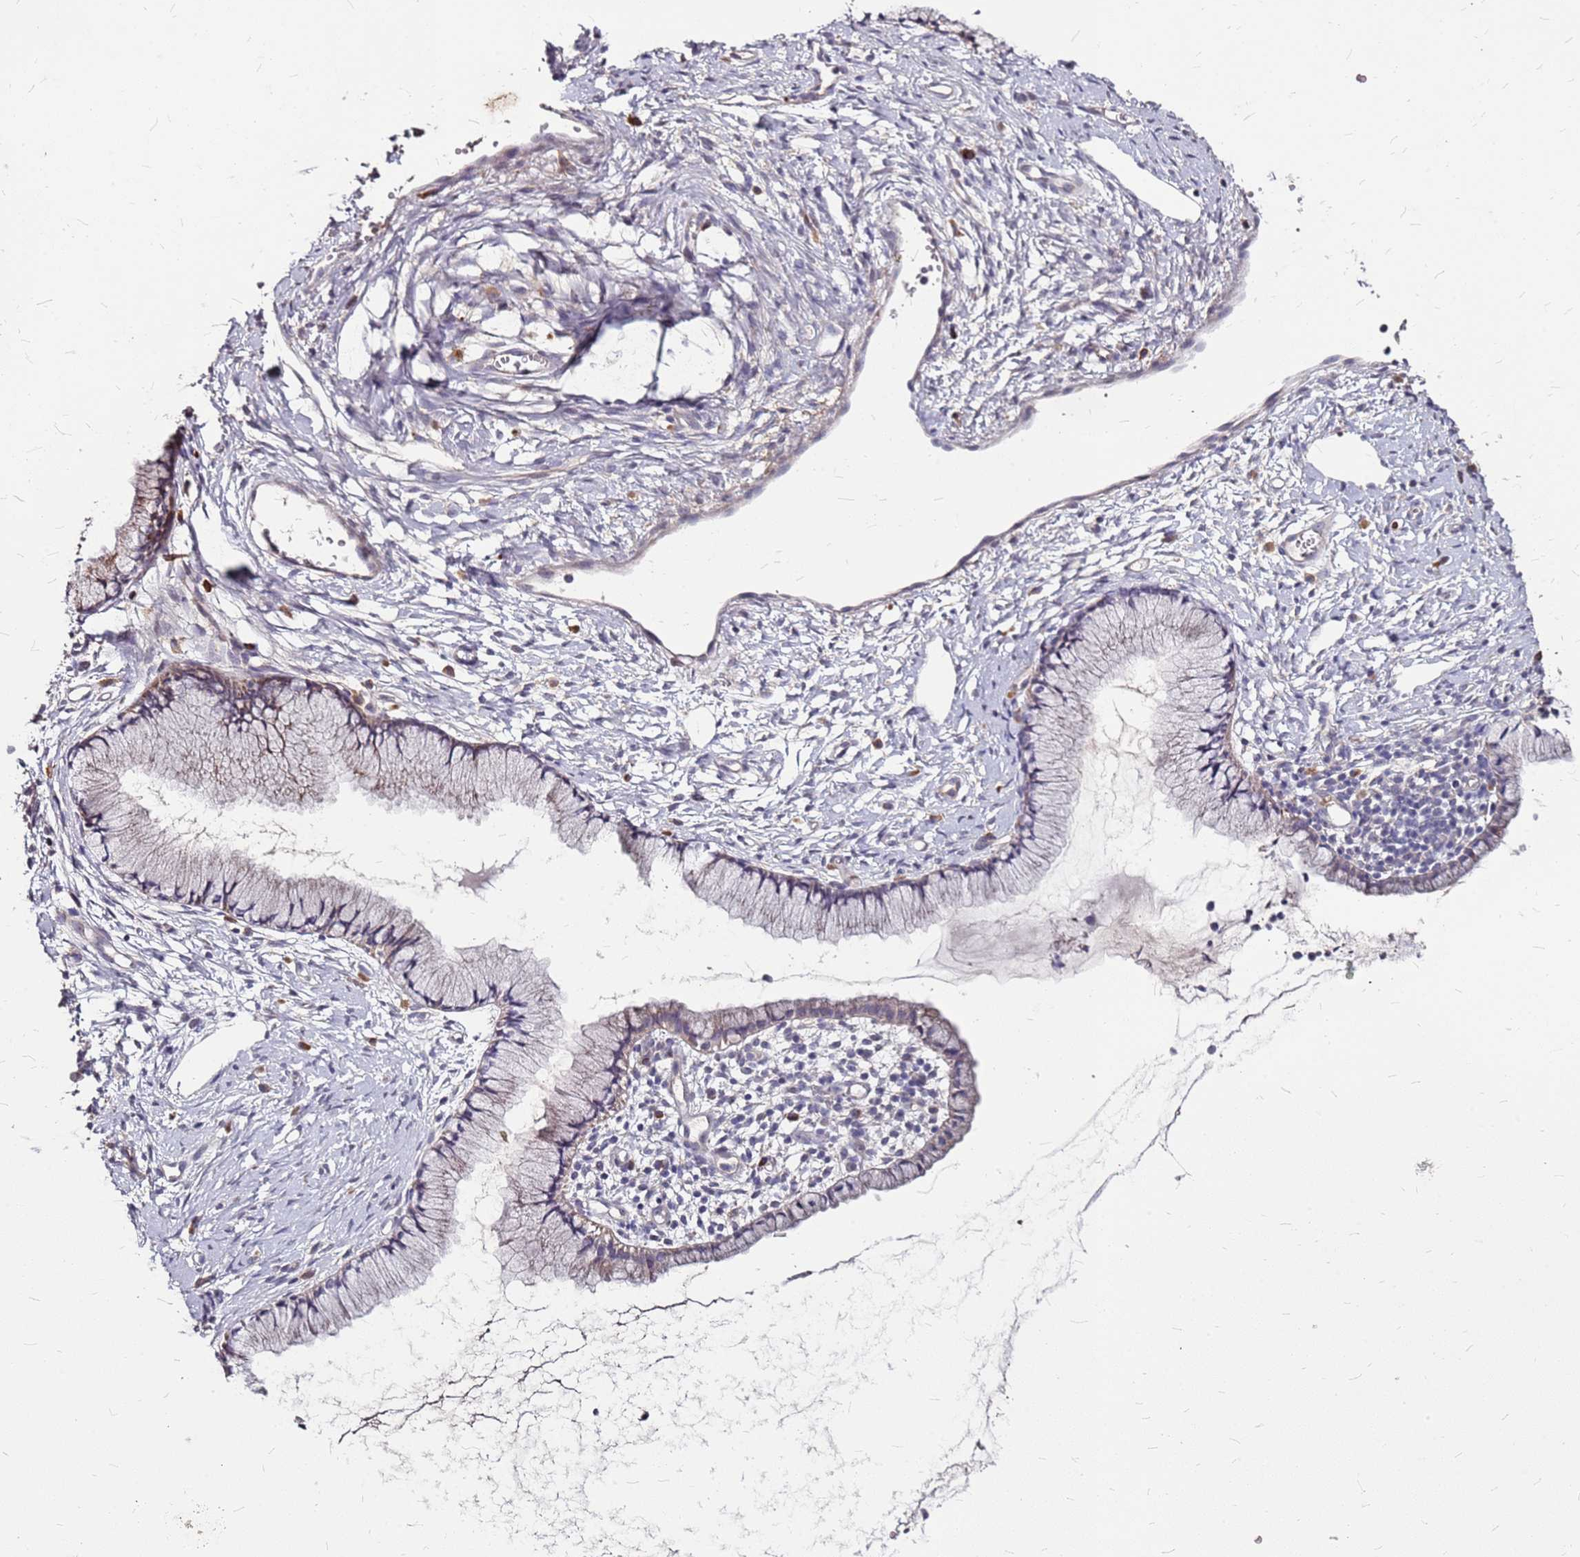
{"staining": {"intensity": "weak", "quantity": "25%-75%", "location": "cytoplasmic/membranous"}, "tissue": "cervix", "cell_type": "Glandular cells", "image_type": "normal", "snomed": [{"axis": "morphology", "description": "Normal tissue, NOS"}, {"axis": "topography", "description": "Cervix"}], "caption": "Cervix was stained to show a protein in brown. There is low levels of weak cytoplasmic/membranous staining in approximately 25%-75% of glandular cells. (DAB IHC with brightfield microscopy, high magnification).", "gene": "DCDC2C", "patient": {"sex": "female", "age": 40}}